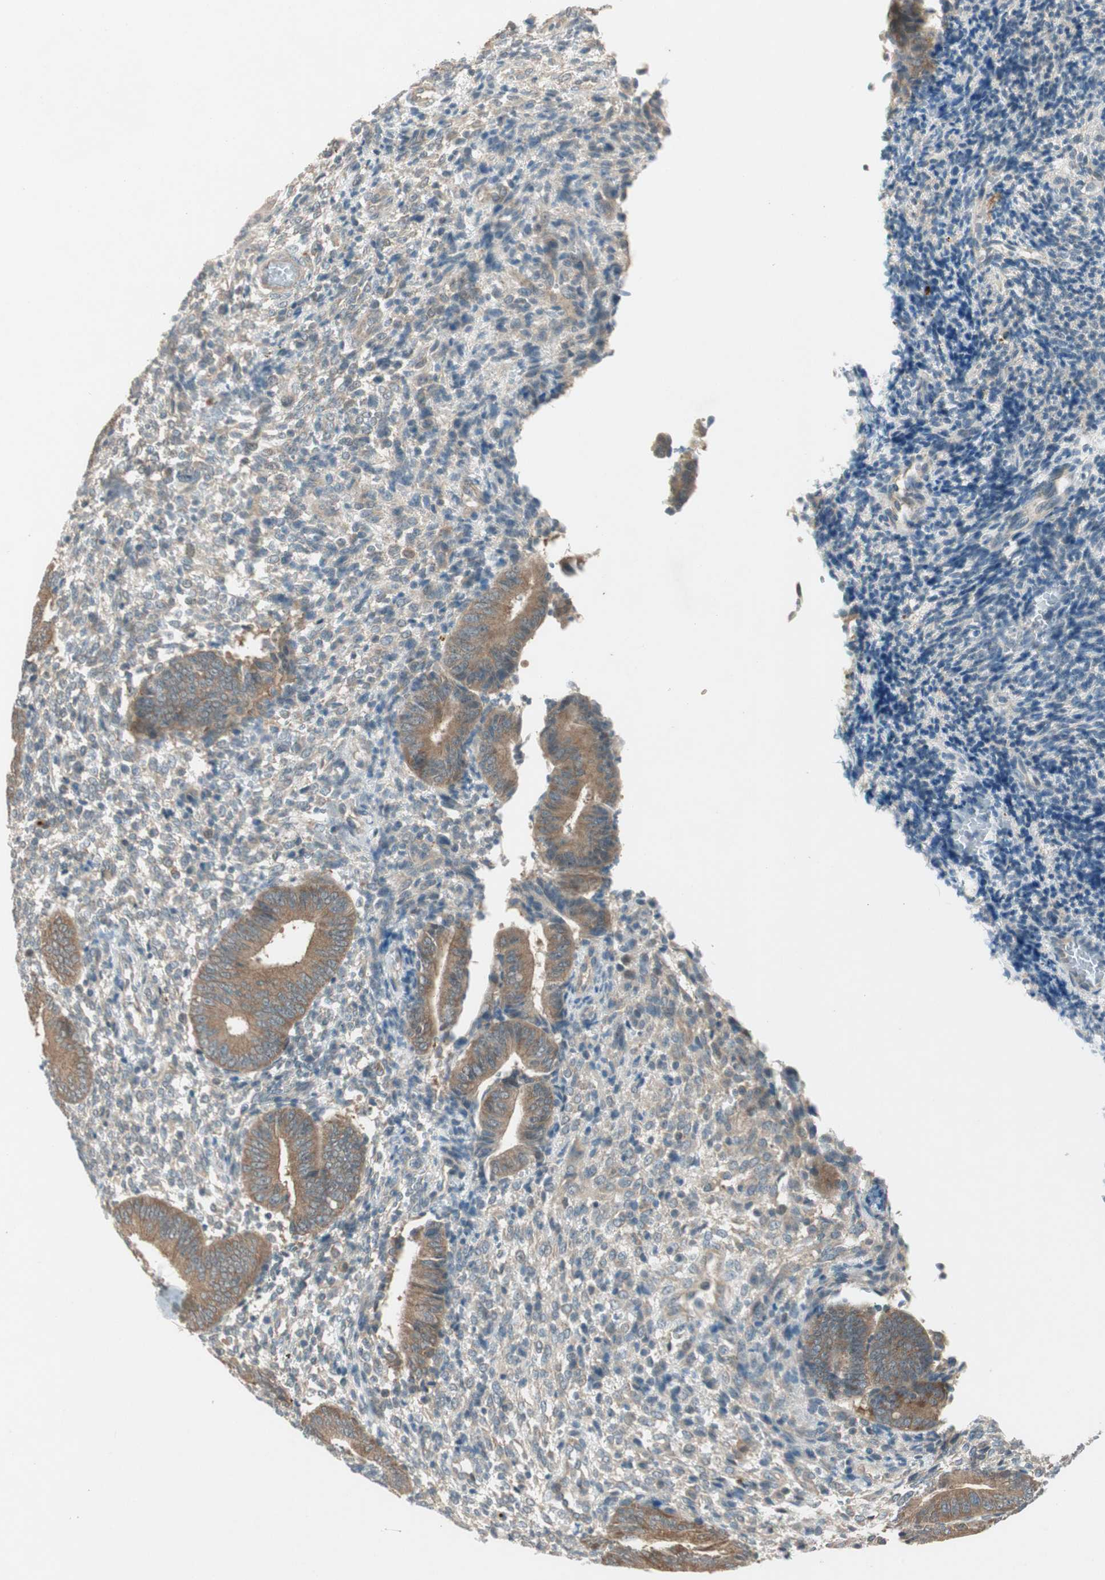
{"staining": {"intensity": "weak", "quantity": "25%-75%", "location": "cytoplasmic/membranous"}, "tissue": "endometrium", "cell_type": "Cells in endometrial stroma", "image_type": "normal", "snomed": [{"axis": "morphology", "description": "Normal tissue, NOS"}, {"axis": "topography", "description": "Uterus"}, {"axis": "topography", "description": "Endometrium"}], "caption": "Endometrium stained with a brown dye reveals weak cytoplasmic/membranous positive positivity in approximately 25%-75% of cells in endometrial stroma.", "gene": "NCLN", "patient": {"sex": "female", "age": 33}}